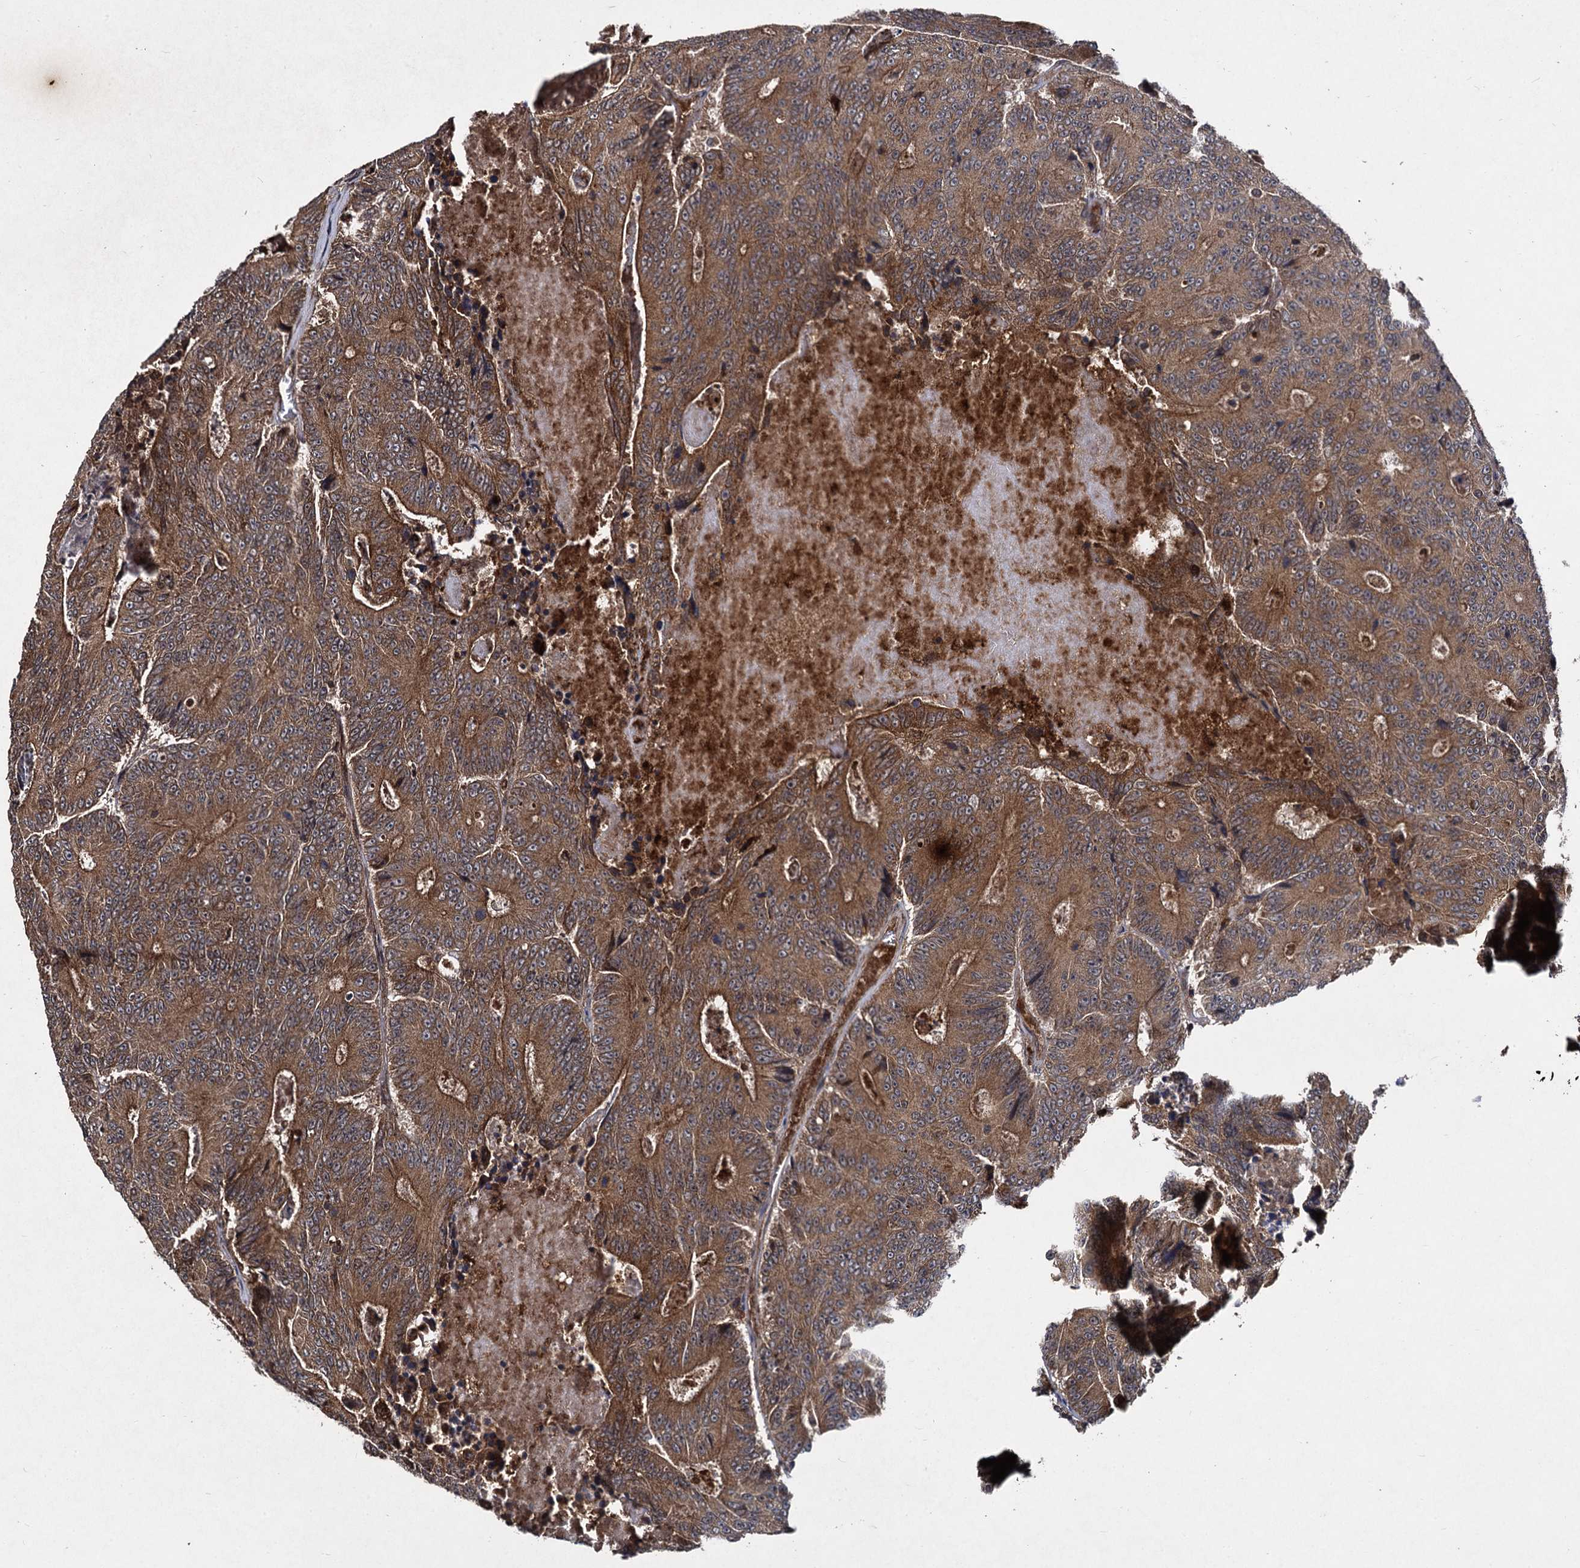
{"staining": {"intensity": "moderate", "quantity": ">75%", "location": "cytoplasmic/membranous"}, "tissue": "colorectal cancer", "cell_type": "Tumor cells", "image_type": "cancer", "snomed": [{"axis": "morphology", "description": "Adenocarcinoma, NOS"}, {"axis": "topography", "description": "Colon"}], "caption": "Colorectal cancer stained for a protein (brown) demonstrates moderate cytoplasmic/membranous positive expression in about >75% of tumor cells.", "gene": "BCL2L2", "patient": {"sex": "male", "age": 83}}